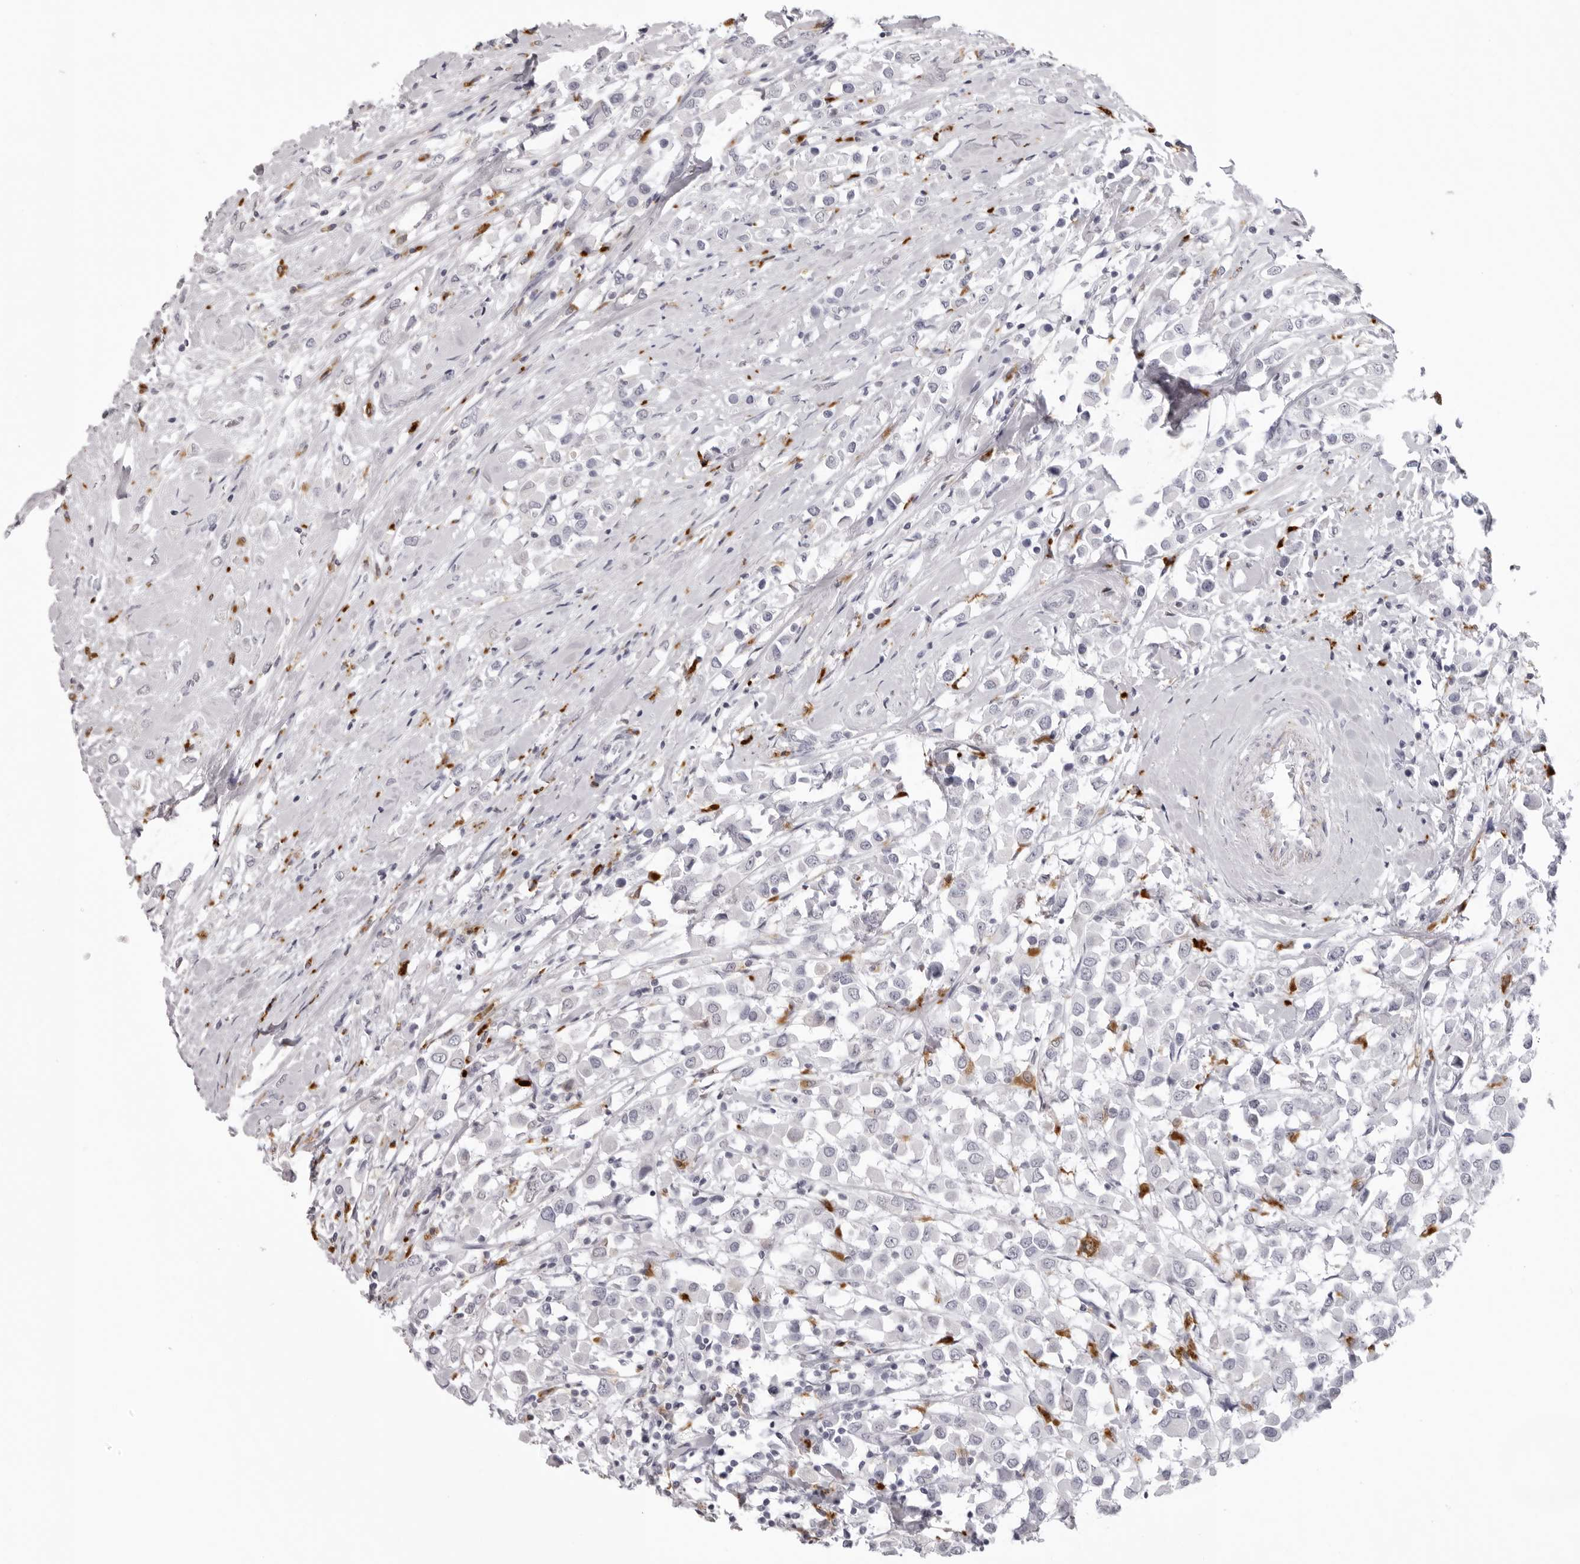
{"staining": {"intensity": "negative", "quantity": "none", "location": "none"}, "tissue": "breast cancer", "cell_type": "Tumor cells", "image_type": "cancer", "snomed": [{"axis": "morphology", "description": "Duct carcinoma"}, {"axis": "topography", "description": "Breast"}], "caption": "Breast cancer was stained to show a protein in brown. There is no significant expression in tumor cells. (Brightfield microscopy of DAB (3,3'-diaminobenzidine) IHC at high magnification).", "gene": "IL25", "patient": {"sex": "female", "age": 61}}